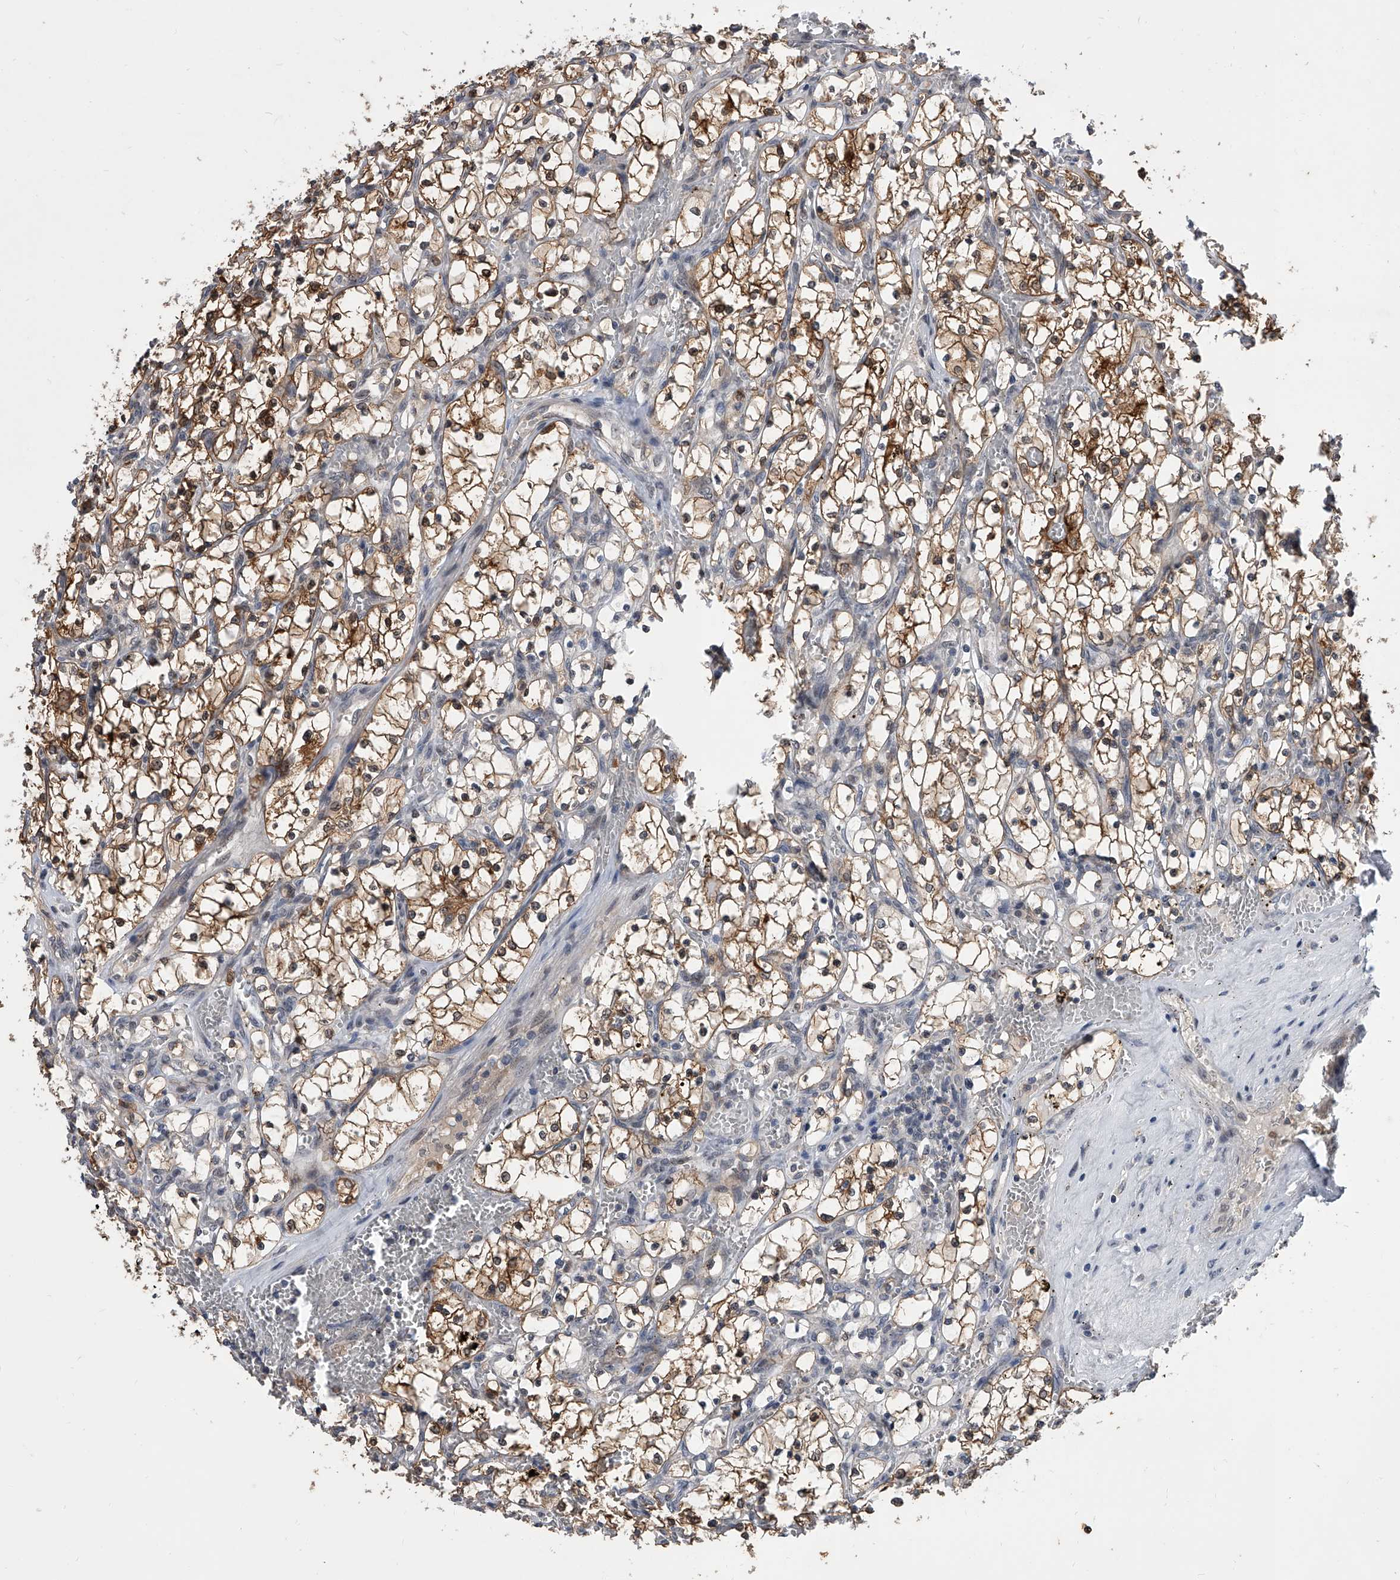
{"staining": {"intensity": "moderate", "quantity": ">75%", "location": "cytoplasmic/membranous"}, "tissue": "renal cancer", "cell_type": "Tumor cells", "image_type": "cancer", "snomed": [{"axis": "morphology", "description": "Adenocarcinoma, NOS"}, {"axis": "topography", "description": "Kidney"}], "caption": "IHC of renal adenocarcinoma displays medium levels of moderate cytoplasmic/membranous positivity in approximately >75% of tumor cells.", "gene": "BHLHE23", "patient": {"sex": "female", "age": 69}}